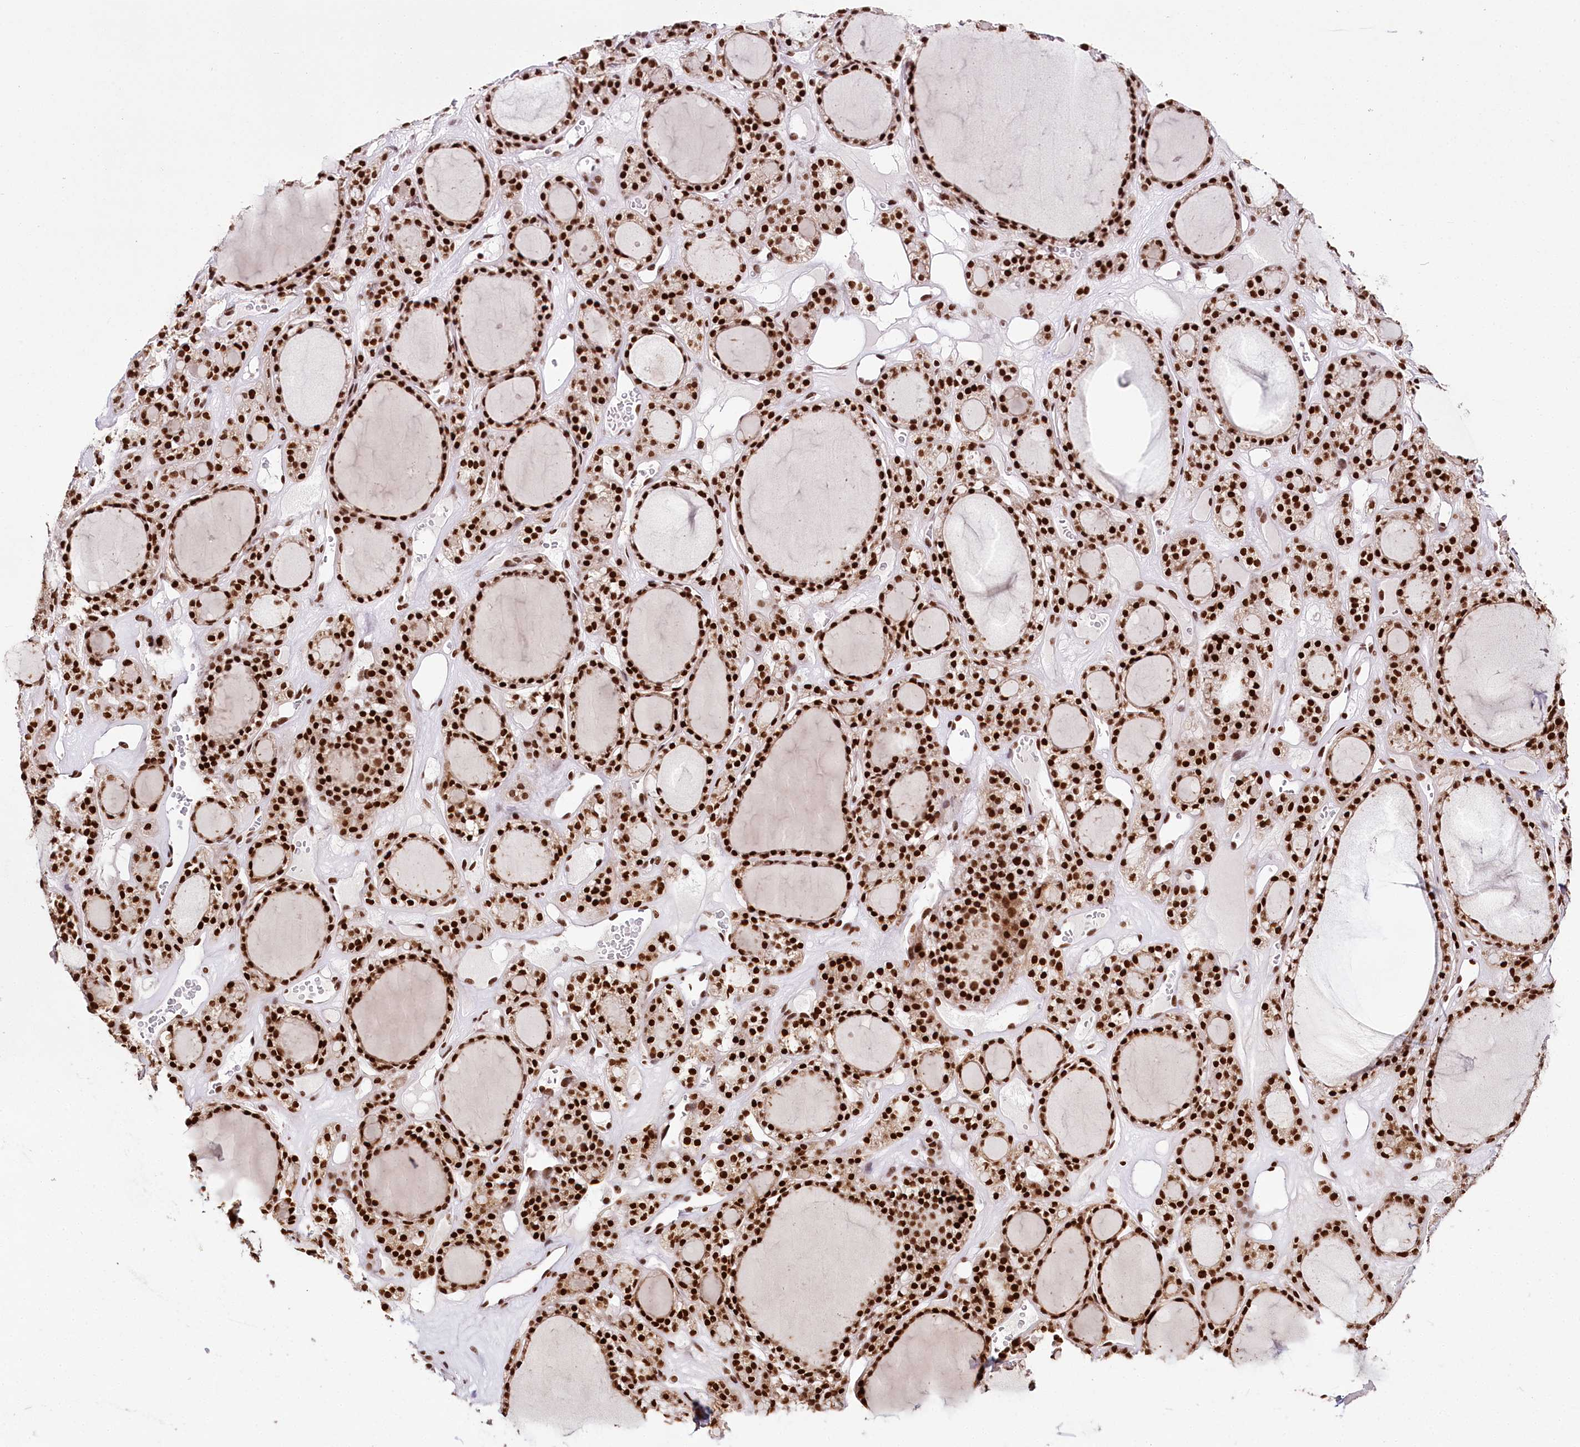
{"staining": {"intensity": "strong", "quantity": ">75%", "location": "nuclear"}, "tissue": "thyroid gland", "cell_type": "Glandular cells", "image_type": "normal", "snomed": [{"axis": "morphology", "description": "Normal tissue, NOS"}, {"axis": "topography", "description": "Thyroid gland"}], "caption": "A histopathology image showing strong nuclear staining in about >75% of glandular cells in benign thyroid gland, as visualized by brown immunohistochemical staining.", "gene": "SMARCE1", "patient": {"sex": "female", "age": 28}}